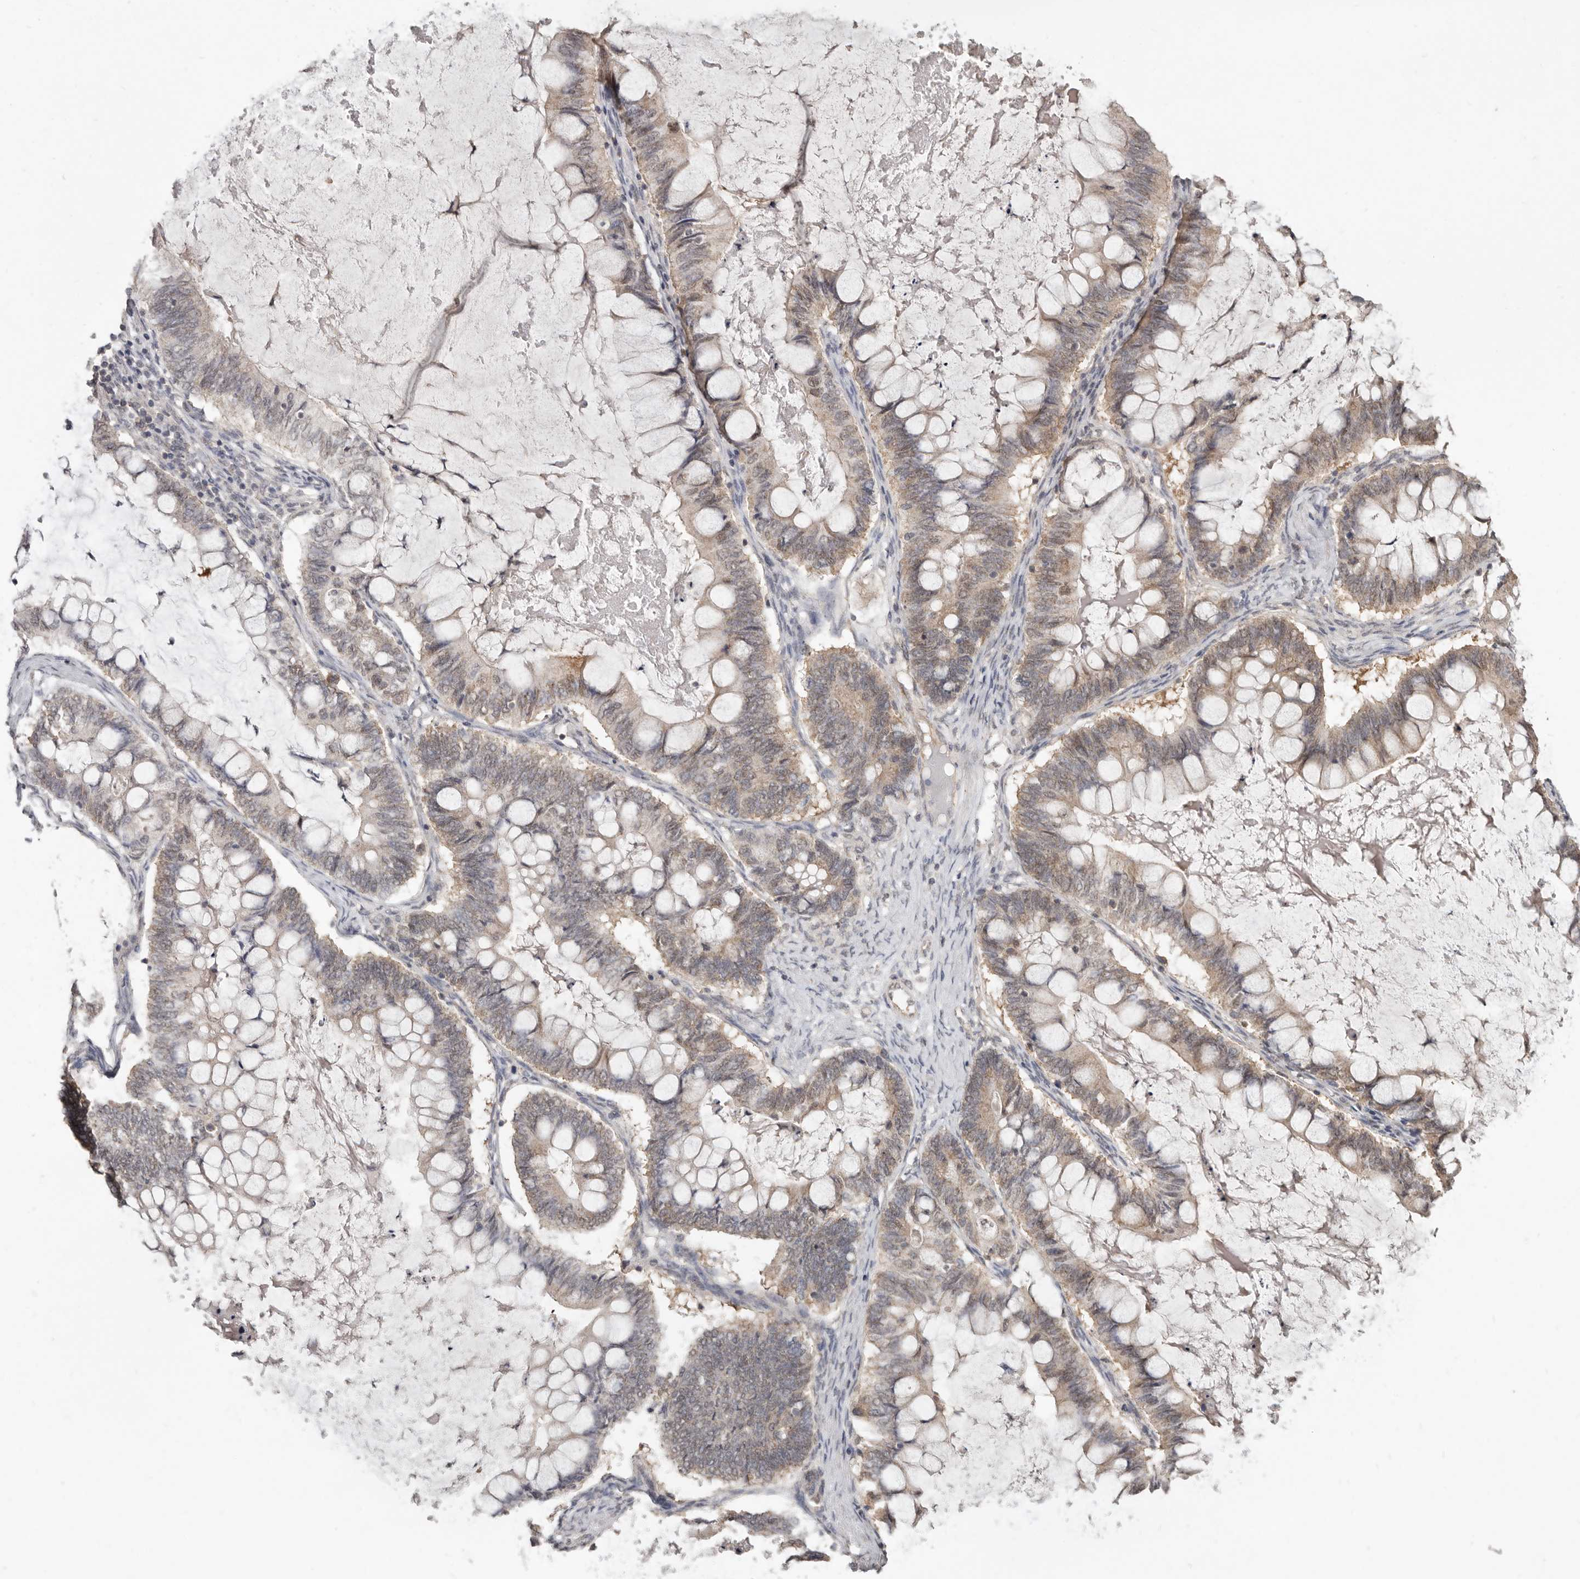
{"staining": {"intensity": "weak", "quantity": ">75%", "location": "cytoplasmic/membranous,nuclear"}, "tissue": "ovarian cancer", "cell_type": "Tumor cells", "image_type": "cancer", "snomed": [{"axis": "morphology", "description": "Cystadenocarcinoma, mucinous, NOS"}, {"axis": "topography", "description": "Ovary"}], "caption": "Weak cytoplasmic/membranous and nuclear staining is present in approximately >75% of tumor cells in ovarian cancer (mucinous cystadenocarcinoma).", "gene": "LINGO2", "patient": {"sex": "female", "age": 61}}